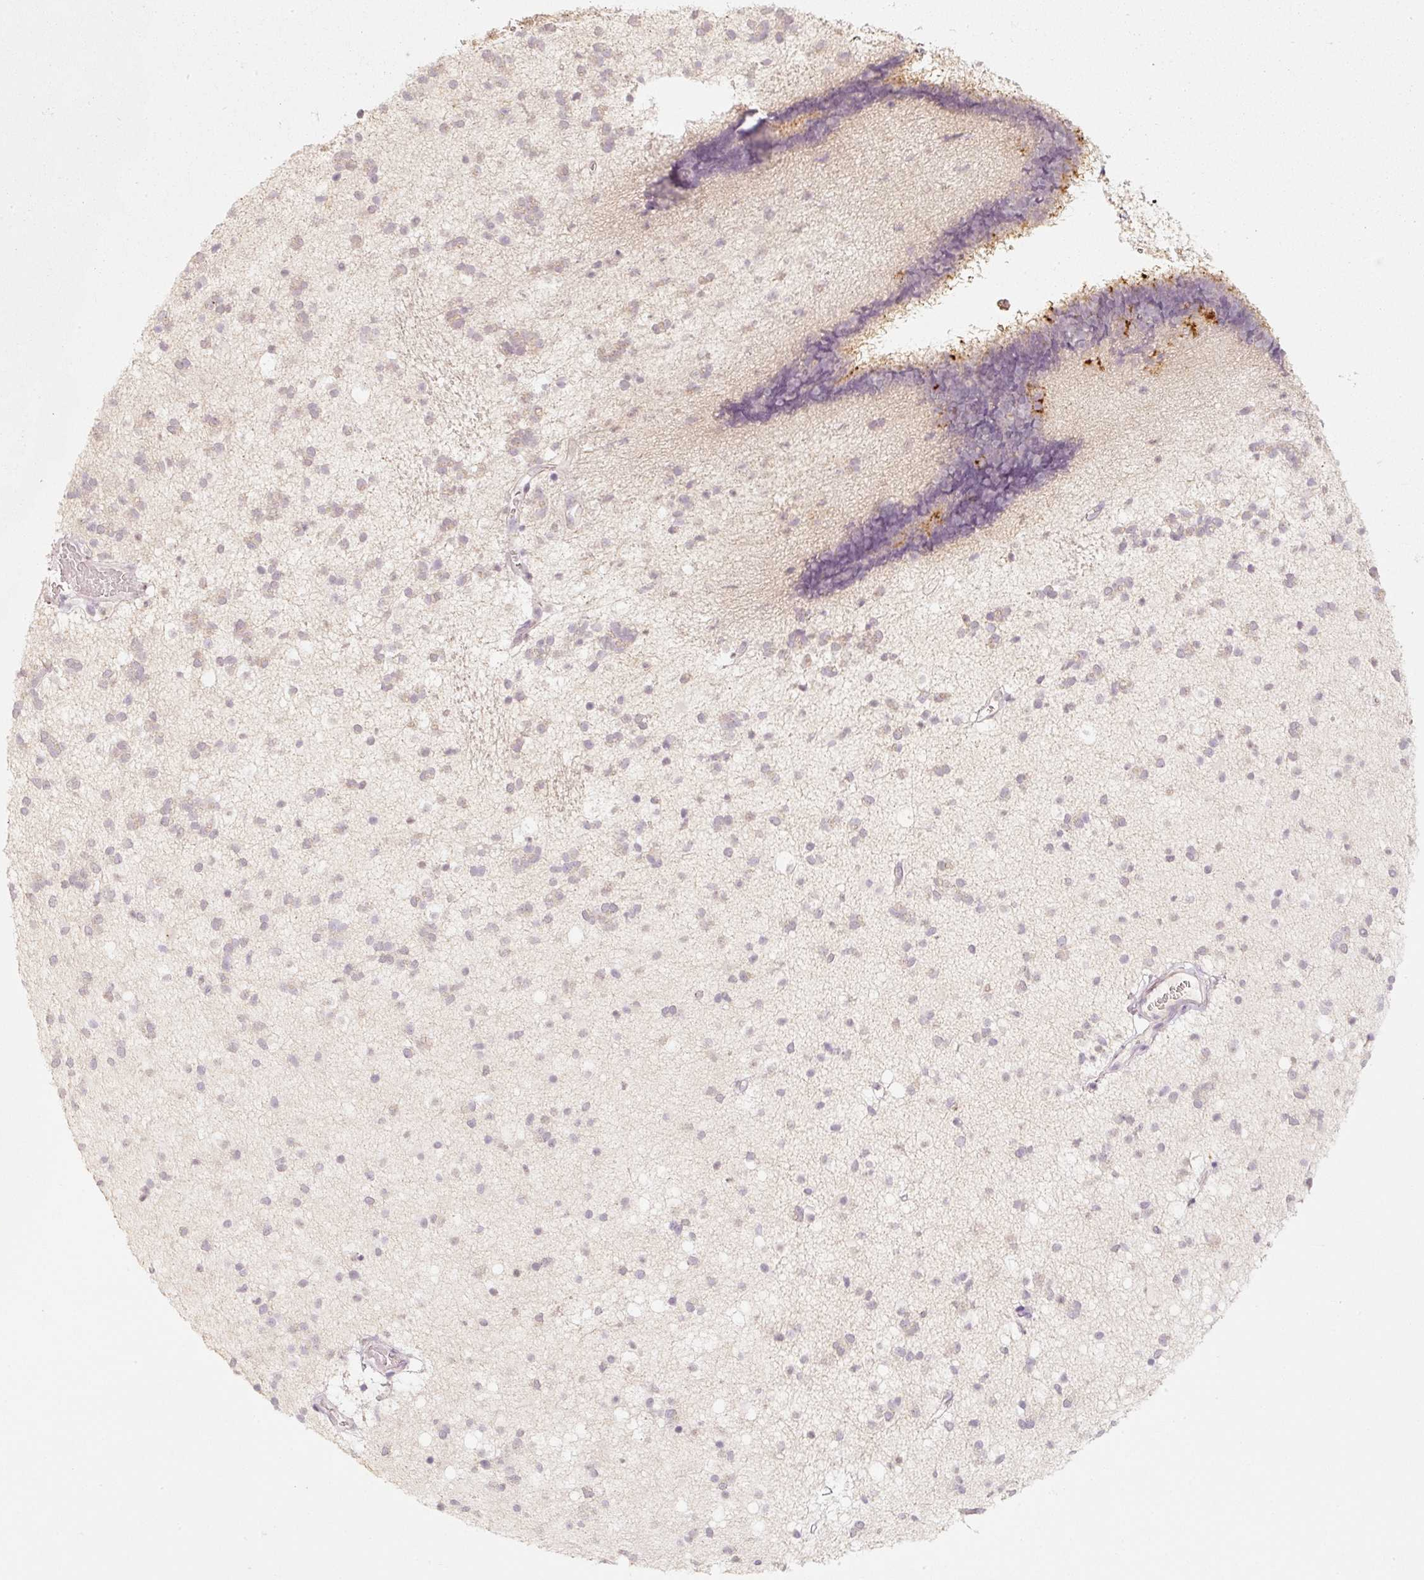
{"staining": {"intensity": "negative", "quantity": "none", "location": "none"}, "tissue": "caudate", "cell_type": "Glial cells", "image_type": "normal", "snomed": [{"axis": "morphology", "description": "Normal tissue, NOS"}, {"axis": "topography", "description": "Lateral ventricle wall"}], "caption": "High power microscopy image of an immunohistochemistry (IHC) micrograph of benign caudate, revealing no significant positivity in glial cells. (IHC, brightfield microscopy, high magnification).", "gene": "STEAP1", "patient": {"sex": "male", "age": 37}}